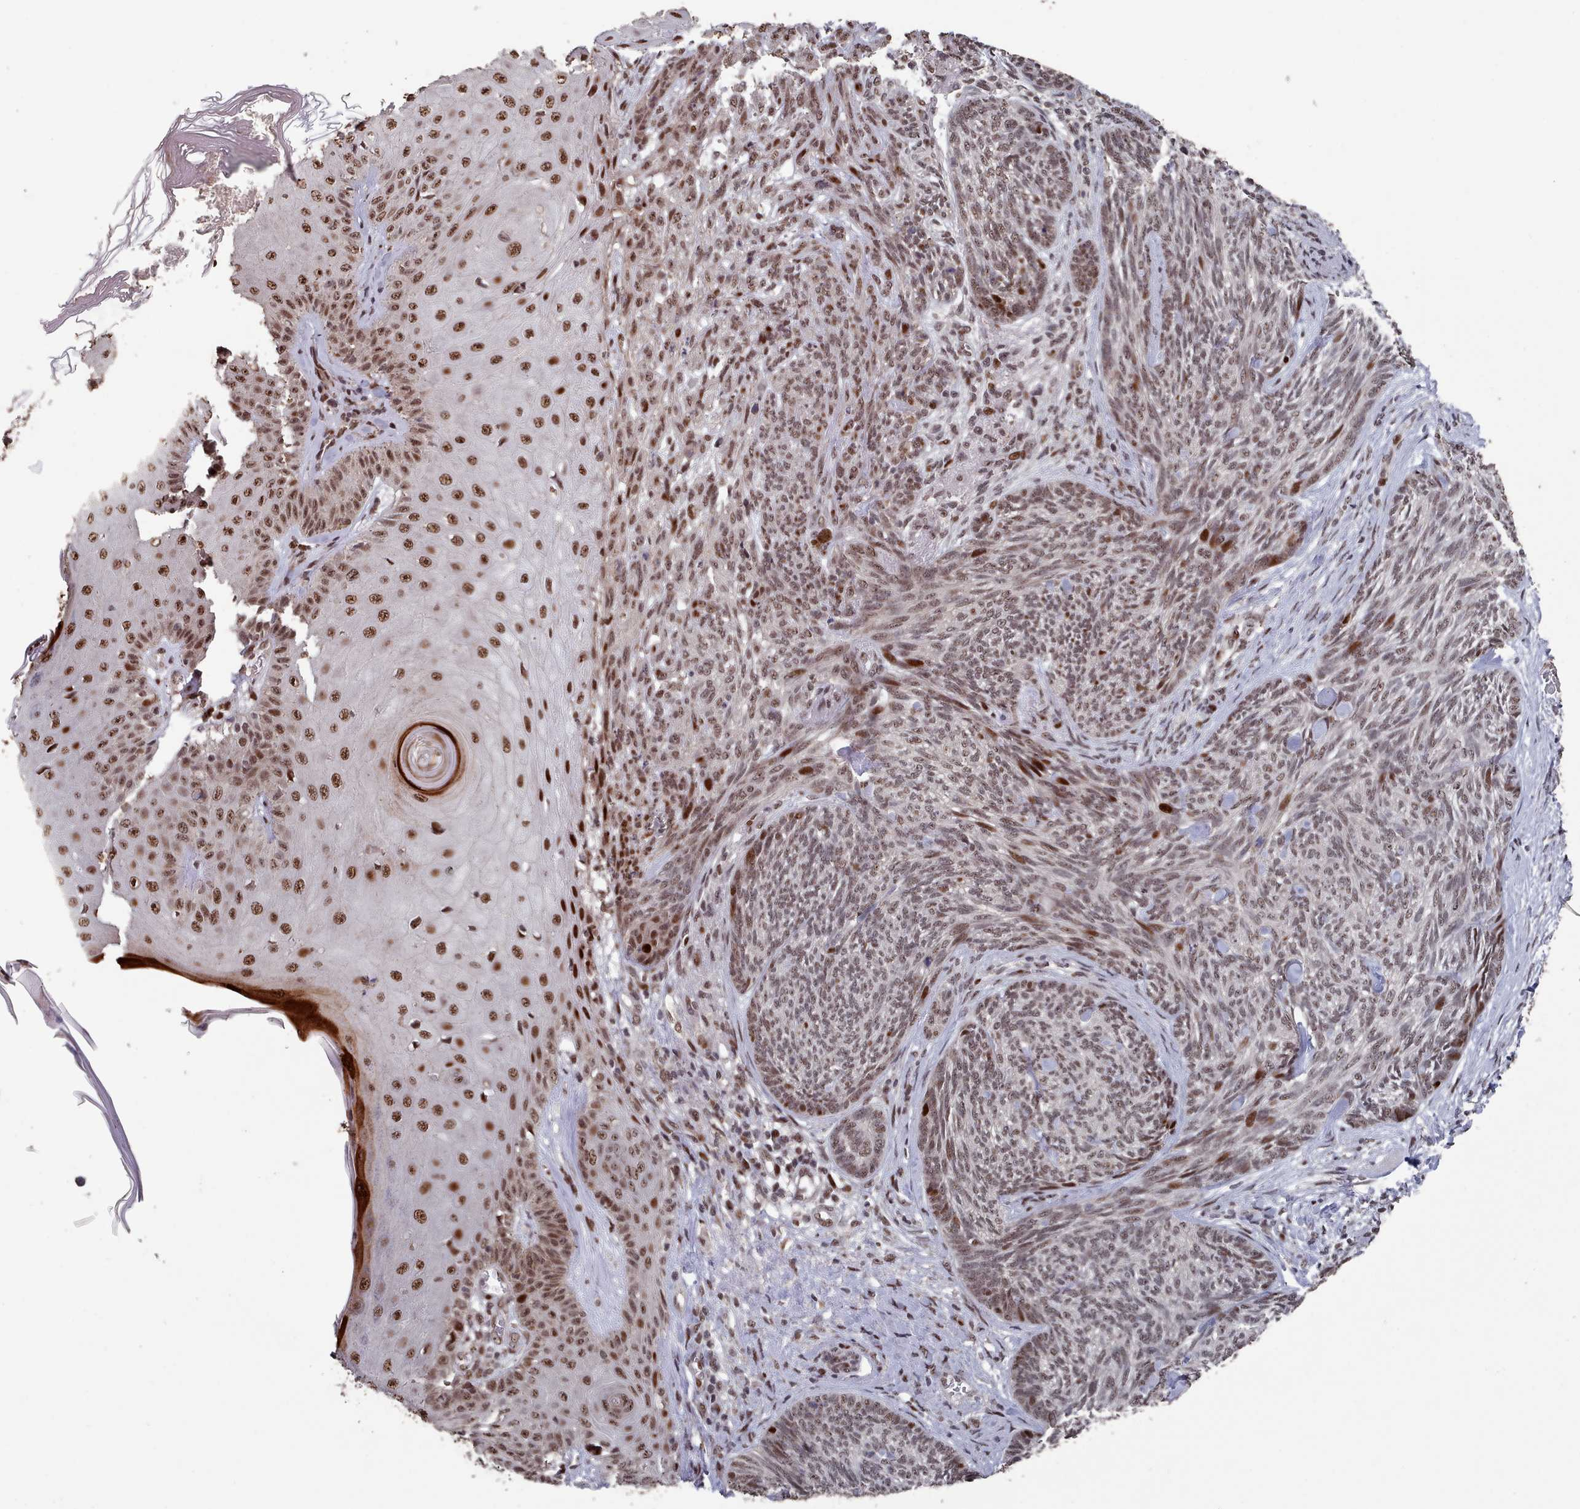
{"staining": {"intensity": "moderate", "quantity": "25%-75%", "location": "nuclear"}, "tissue": "skin cancer", "cell_type": "Tumor cells", "image_type": "cancer", "snomed": [{"axis": "morphology", "description": "Basal cell carcinoma"}, {"axis": "topography", "description": "Skin"}], "caption": "There is medium levels of moderate nuclear positivity in tumor cells of skin cancer (basal cell carcinoma), as demonstrated by immunohistochemical staining (brown color).", "gene": "PNRC2", "patient": {"sex": "male", "age": 73}}